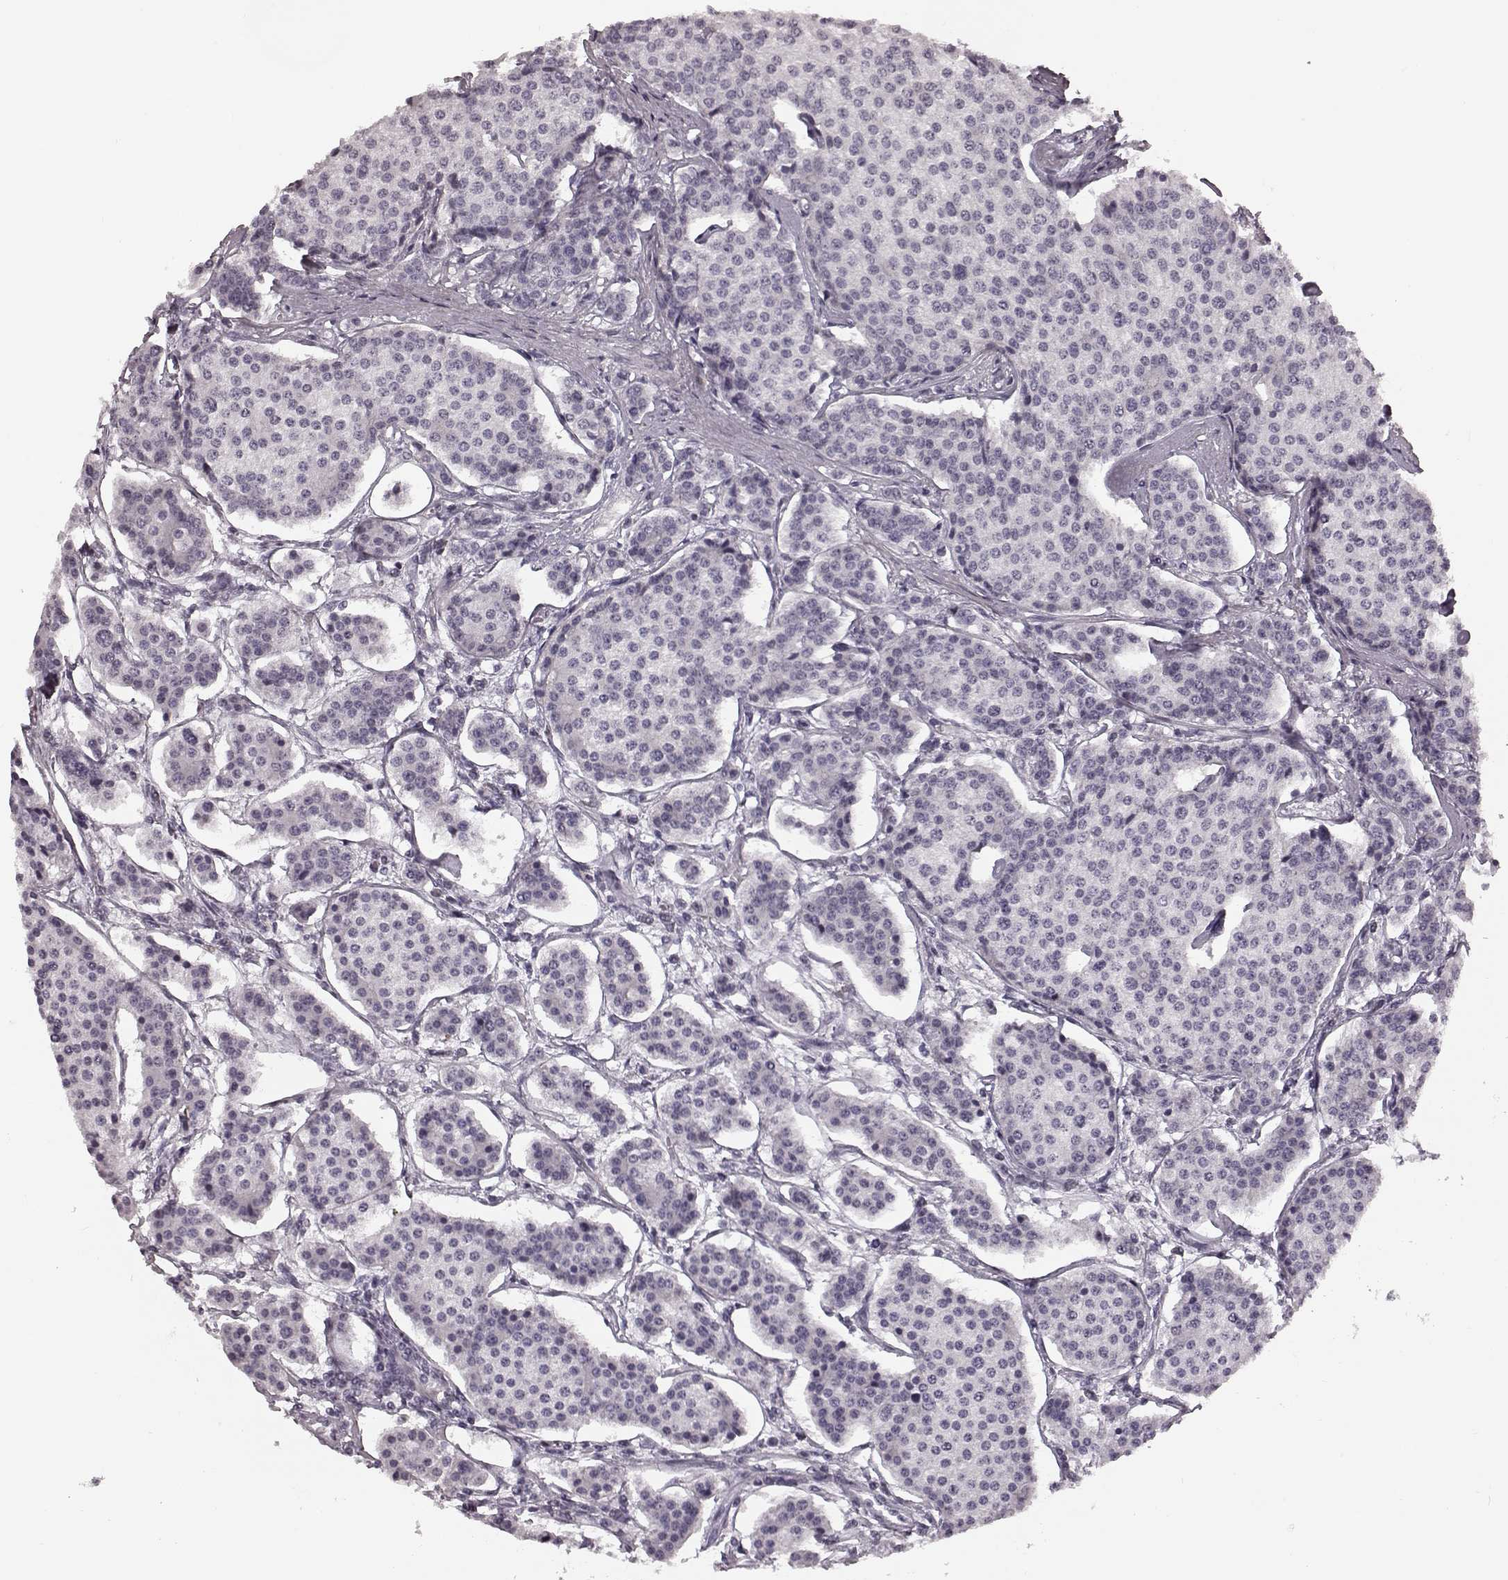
{"staining": {"intensity": "negative", "quantity": "none", "location": "none"}, "tissue": "carcinoid", "cell_type": "Tumor cells", "image_type": "cancer", "snomed": [{"axis": "morphology", "description": "Carcinoid, malignant, NOS"}, {"axis": "topography", "description": "Small intestine"}], "caption": "Tumor cells are negative for protein expression in human carcinoid. (Stains: DAB immunohistochemistry (IHC) with hematoxylin counter stain, Microscopy: brightfield microscopy at high magnification).", "gene": "ZNF433", "patient": {"sex": "female", "age": 65}}